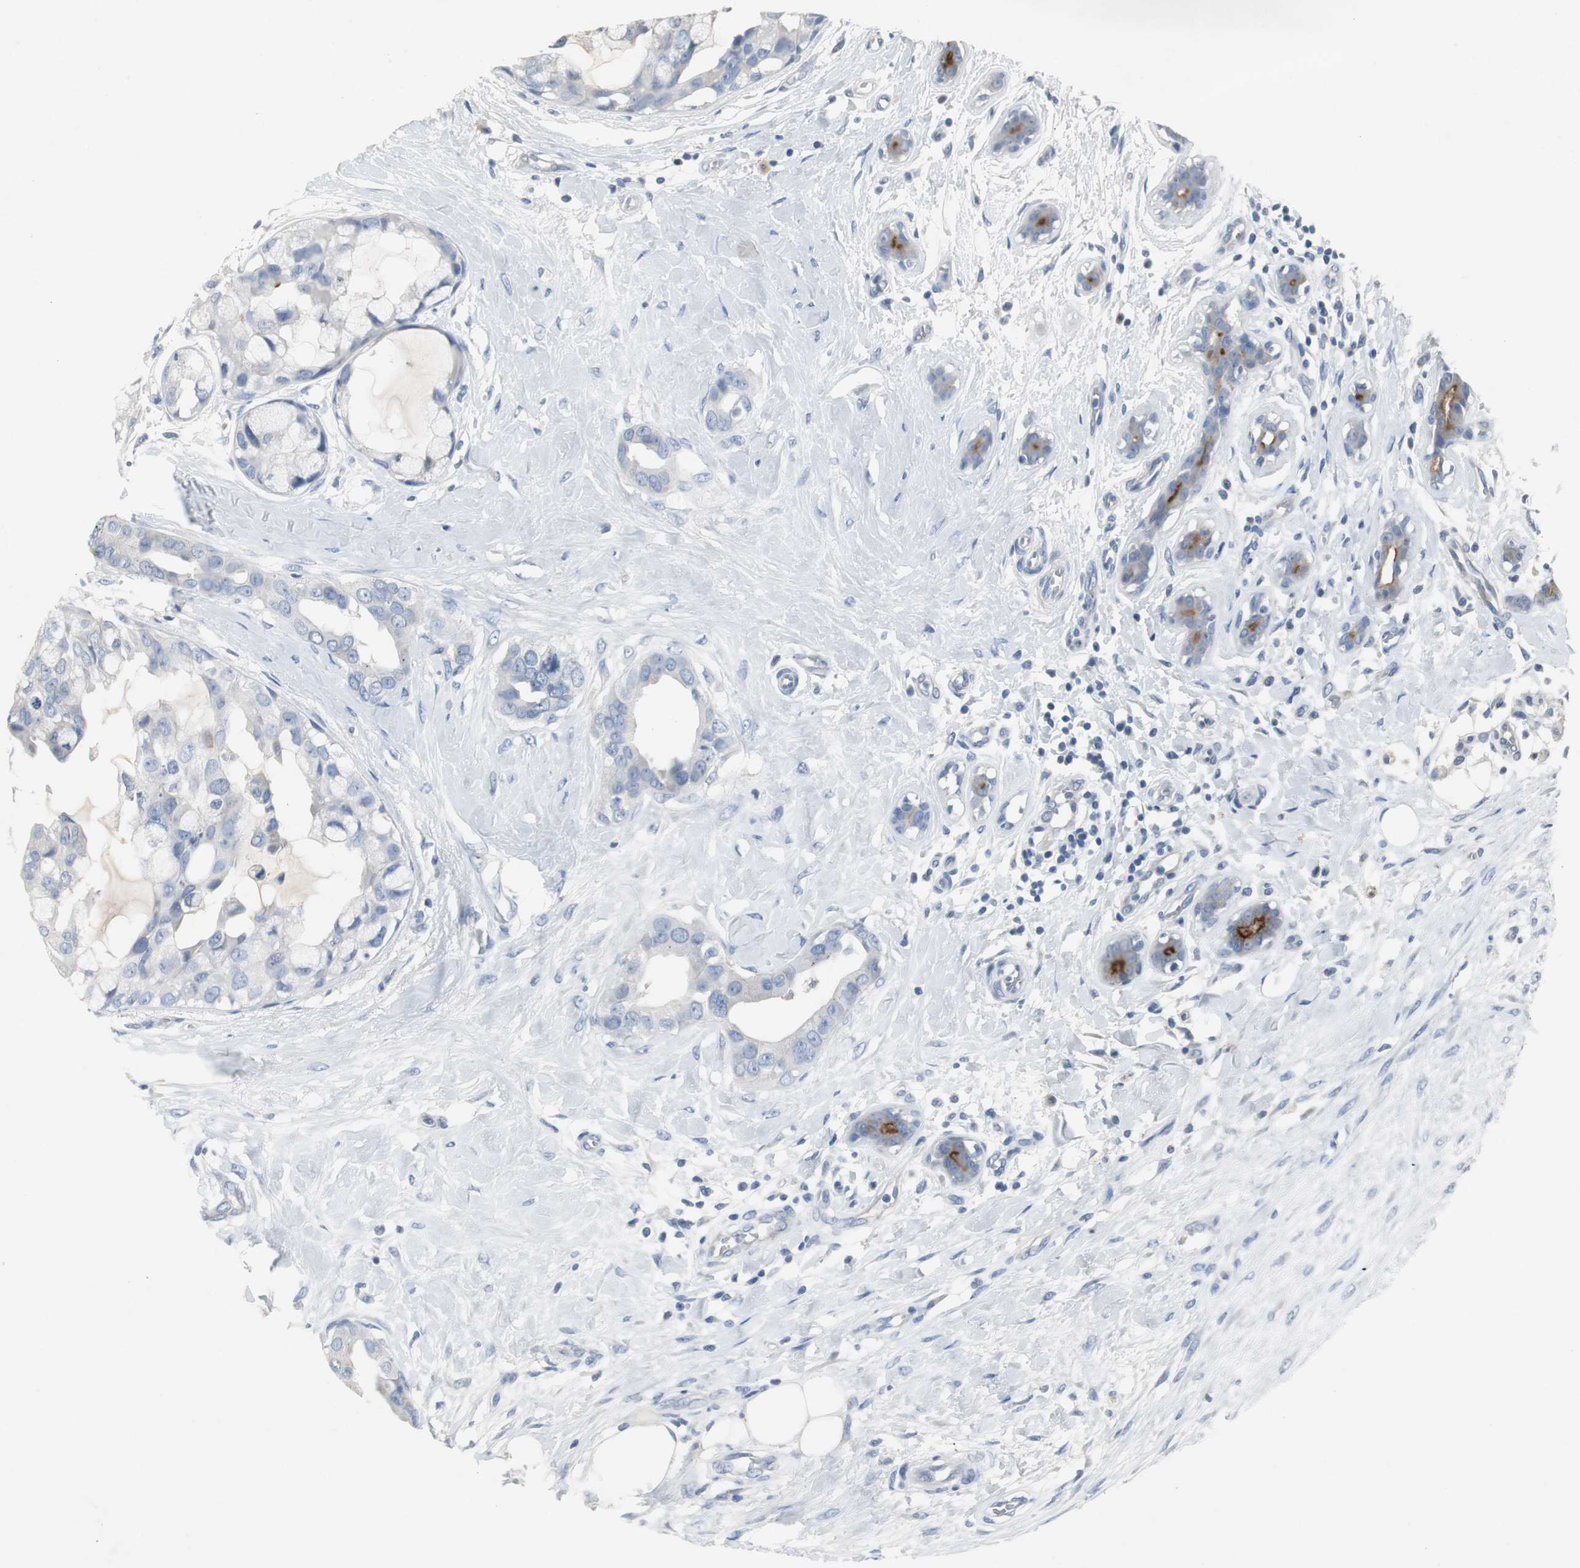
{"staining": {"intensity": "weak", "quantity": "25%-75%", "location": "cytoplasmic/membranous"}, "tissue": "breast cancer", "cell_type": "Tumor cells", "image_type": "cancer", "snomed": [{"axis": "morphology", "description": "Duct carcinoma"}, {"axis": "topography", "description": "Breast"}], "caption": "Tumor cells display weak cytoplasmic/membranous positivity in about 25%-75% of cells in breast infiltrating ductal carcinoma.", "gene": "LRP2", "patient": {"sex": "female", "age": 40}}